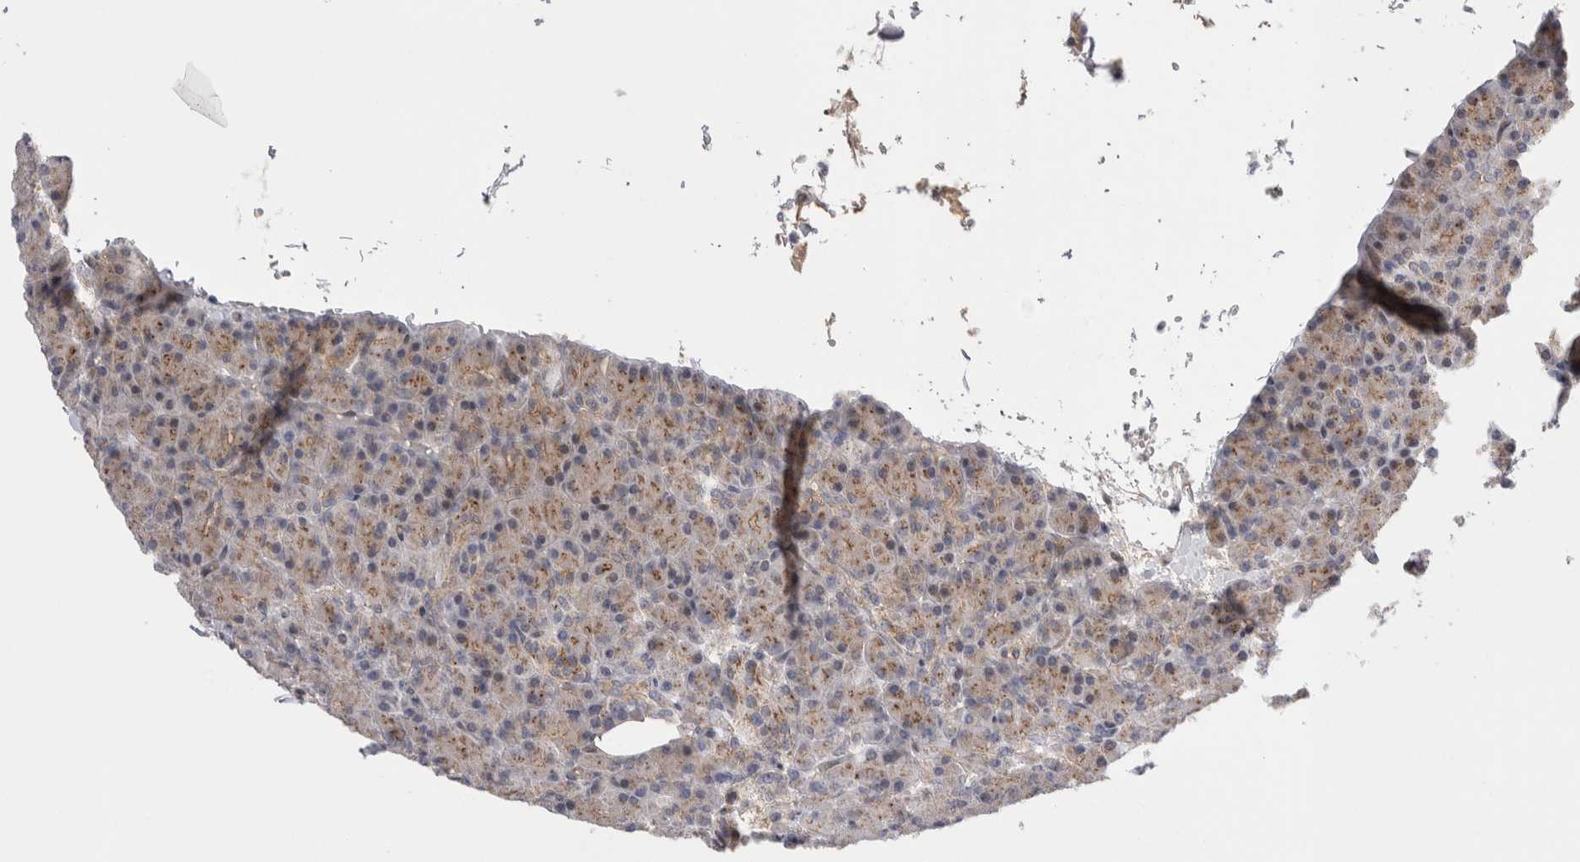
{"staining": {"intensity": "moderate", "quantity": ">75%", "location": "cytoplasmic/membranous"}, "tissue": "pancreas", "cell_type": "Exocrine glandular cells", "image_type": "normal", "snomed": [{"axis": "morphology", "description": "Normal tissue, NOS"}, {"axis": "topography", "description": "Pancreas"}], "caption": "Protein expression analysis of normal human pancreas reveals moderate cytoplasmic/membranous positivity in approximately >75% of exocrine glandular cells. Immunohistochemistry stains the protein of interest in brown and the nuclei are stained blue.", "gene": "TAFA5", "patient": {"sex": "female", "age": 43}}